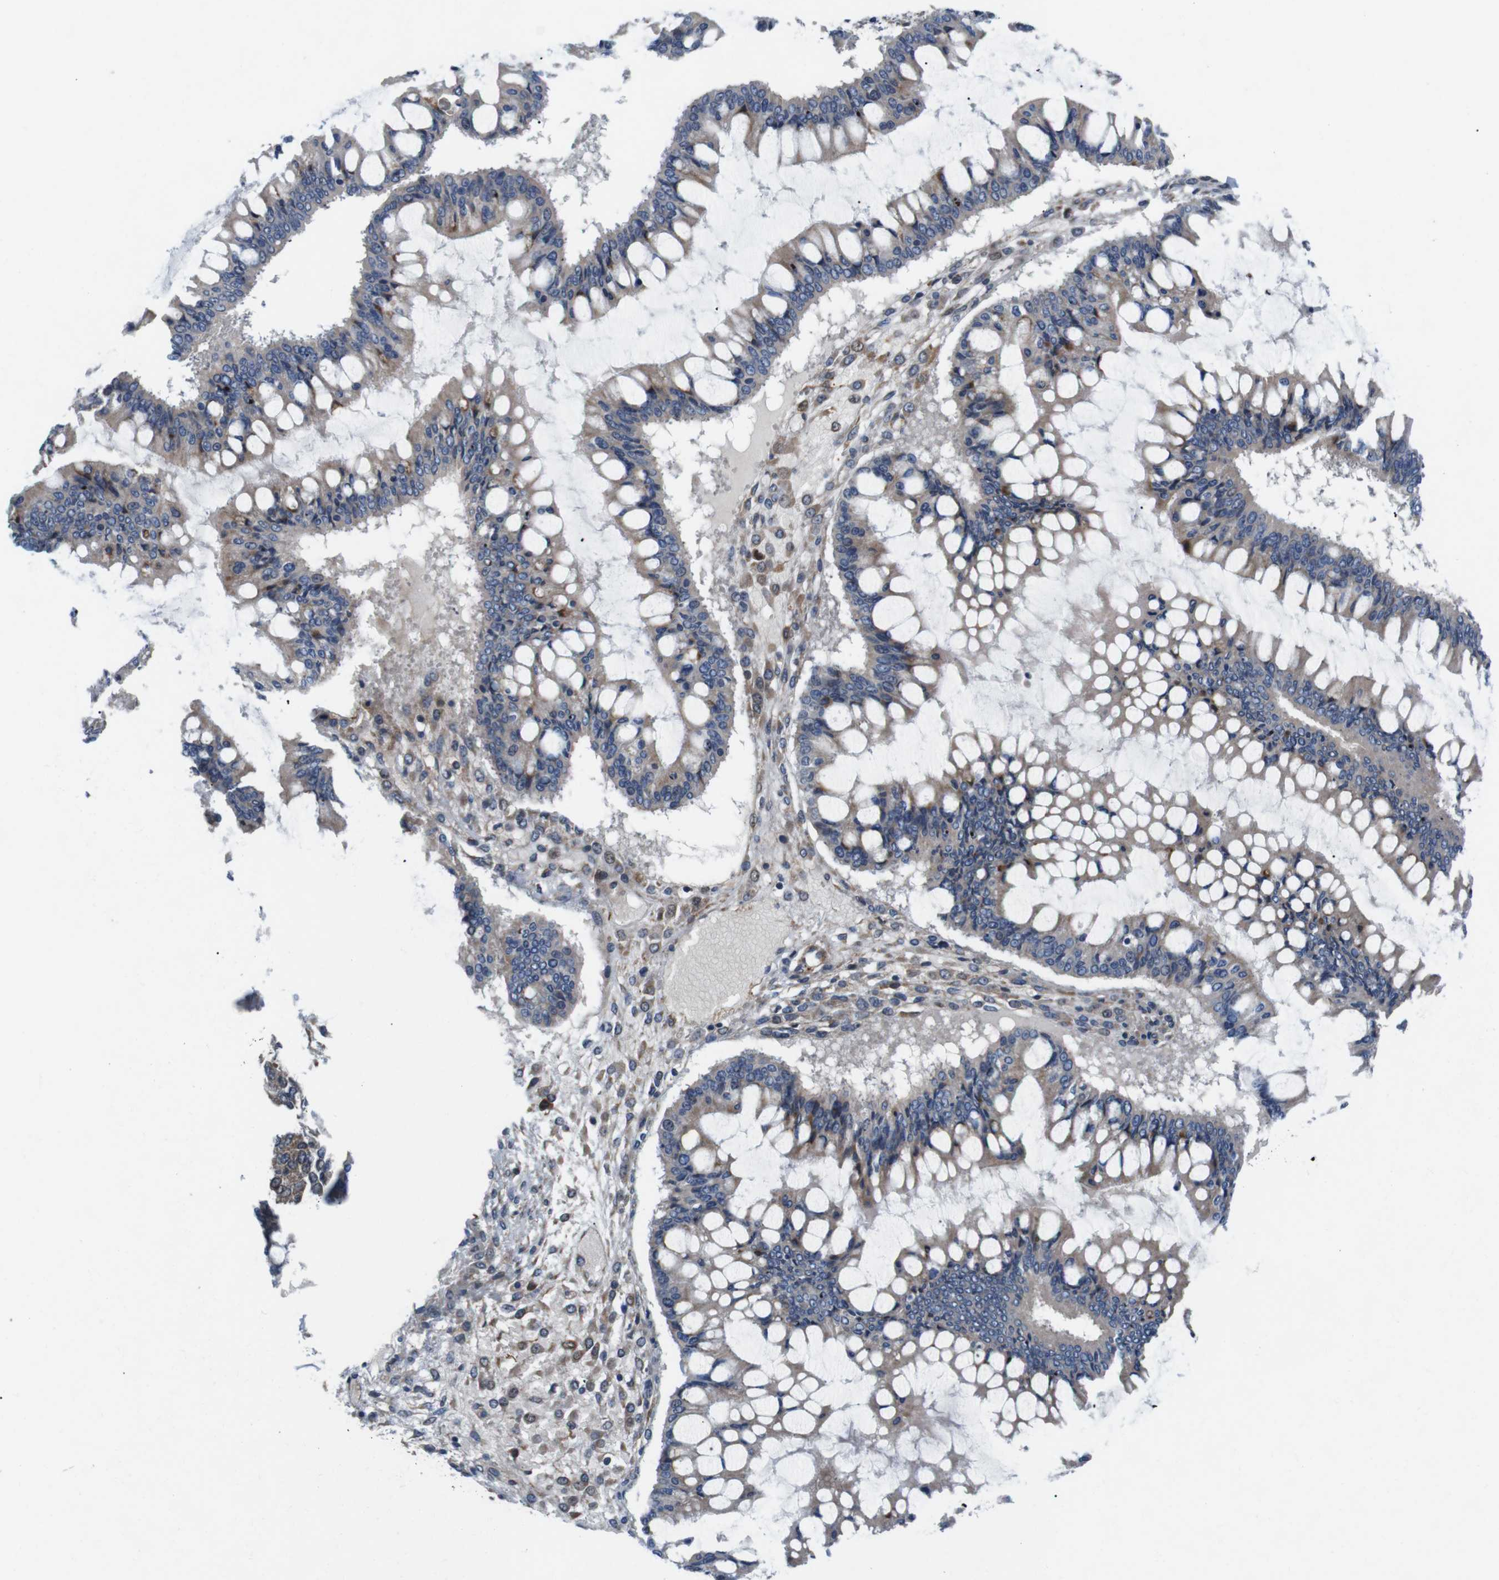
{"staining": {"intensity": "moderate", "quantity": "25%-75%", "location": "cytoplasmic/membranous"}, "tissue": "ovarian cancer", "cell_type": "Tumor cells", "image_type": "cancer", "snomed": [{"axis": "morphology", "description": "Cystadenocarcinoma, mucinous, NOS"}, {"axis": "topography", "description": "Ovary"}], "caption": "Immunohistochemical staining of mucinous cystadenocarcinoma (ovarian) exhibits medium levels of moderate cytoplasmic/membranous protein staining in about 25%-75% of tumor cells.", "gene": "JAK1", "patient": {"sex": "female", "age": 73}}